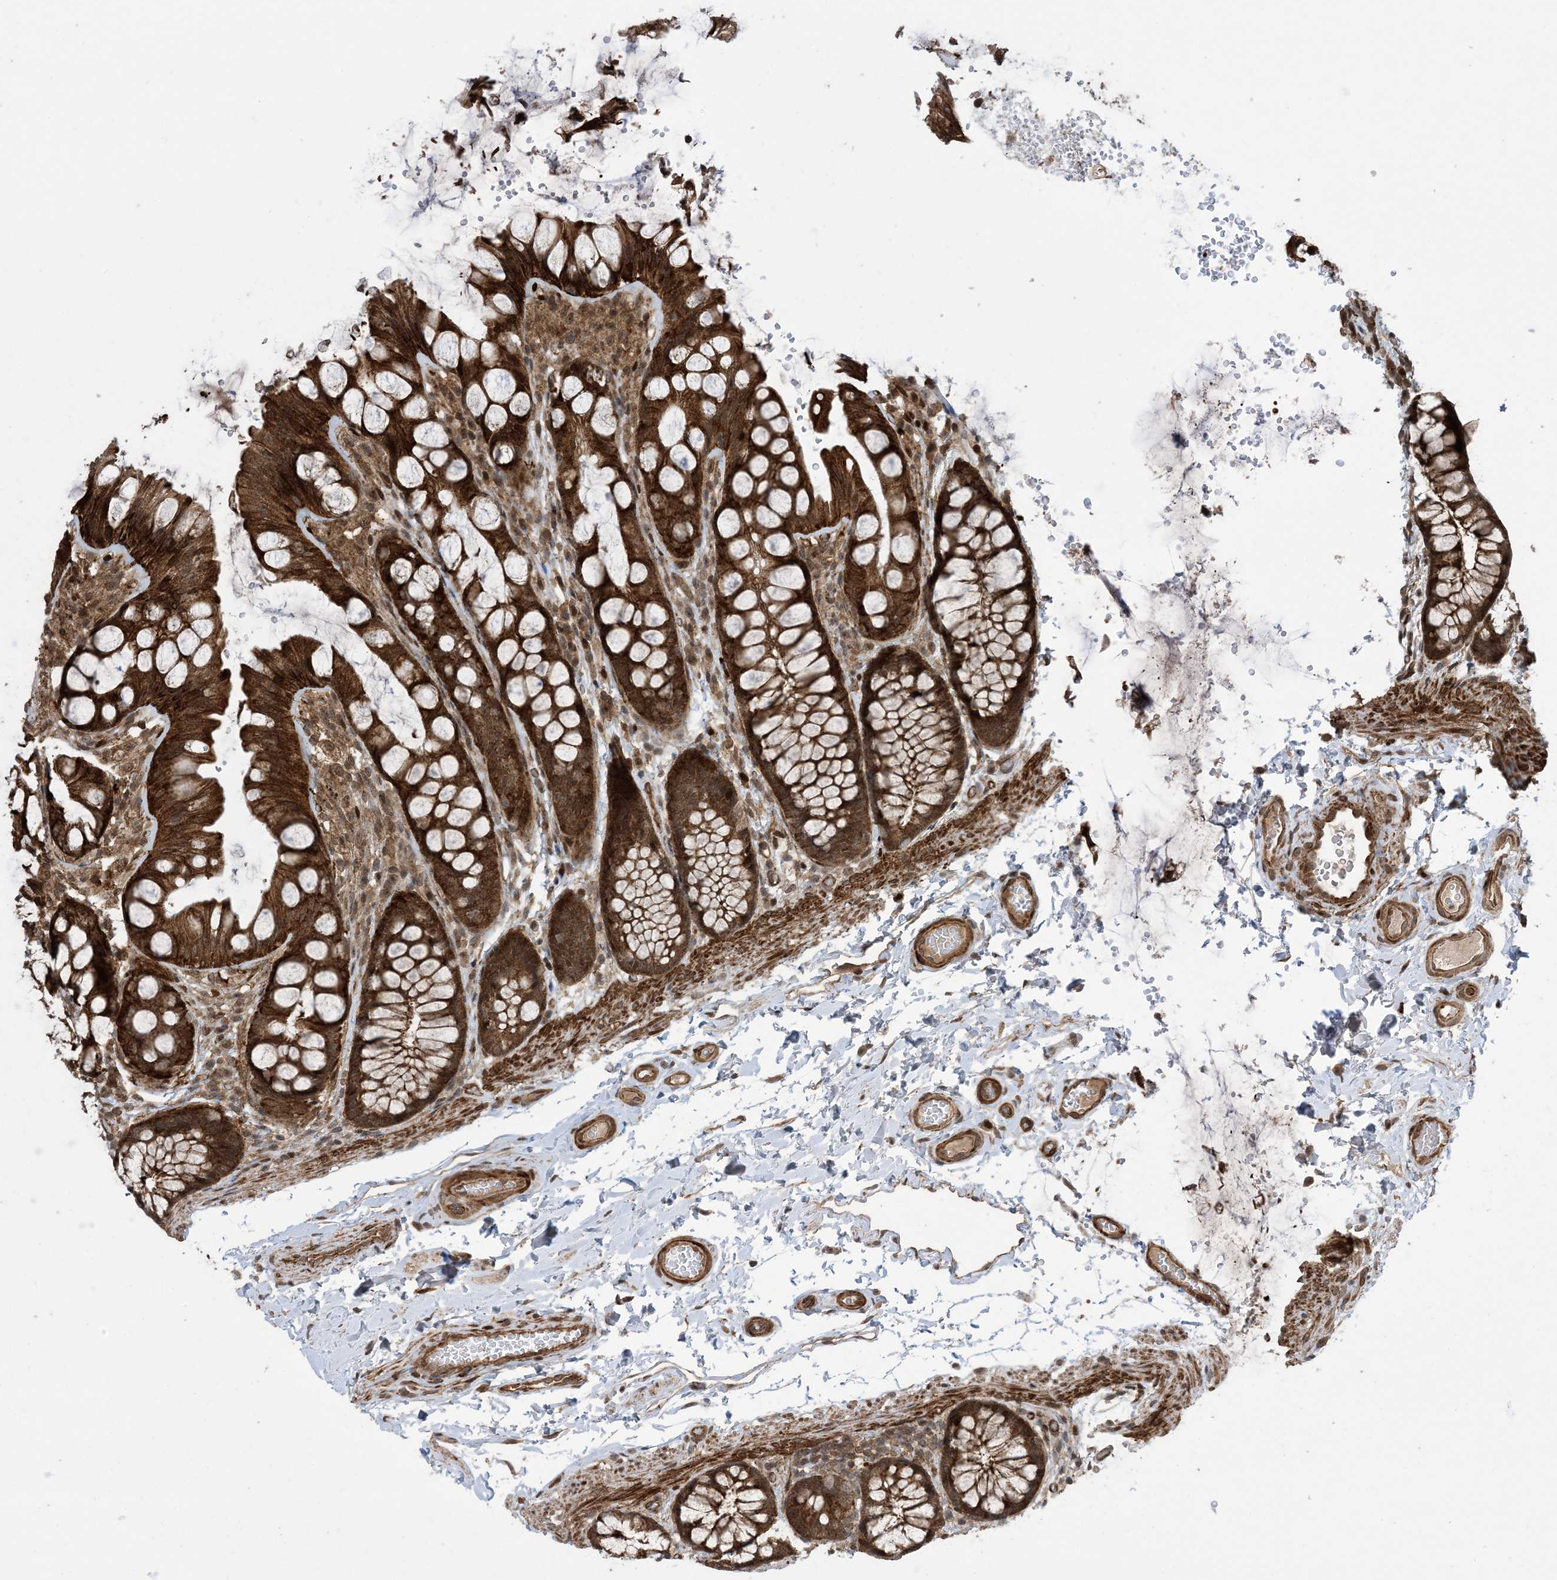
{"staining": {"intensity": "strong", "quantity": ">75%", "location": "cytoplasmic/membranous"}, "tissue": "colon", "cell_type": "Endothelial cells", "image_type": "normal", "snomed": [{"axis": "morphology", "description": "Normal tissue, NOS"}, {"axis": "topography", "description": "Colon"}], "caption": "A photomicrograph of human colon stained for a protein displays strong cytoplasmic/membranous brown staining in endothelial cells.", "gene": "ZNF511", "patient": {"sex": "male", "age": 47}}